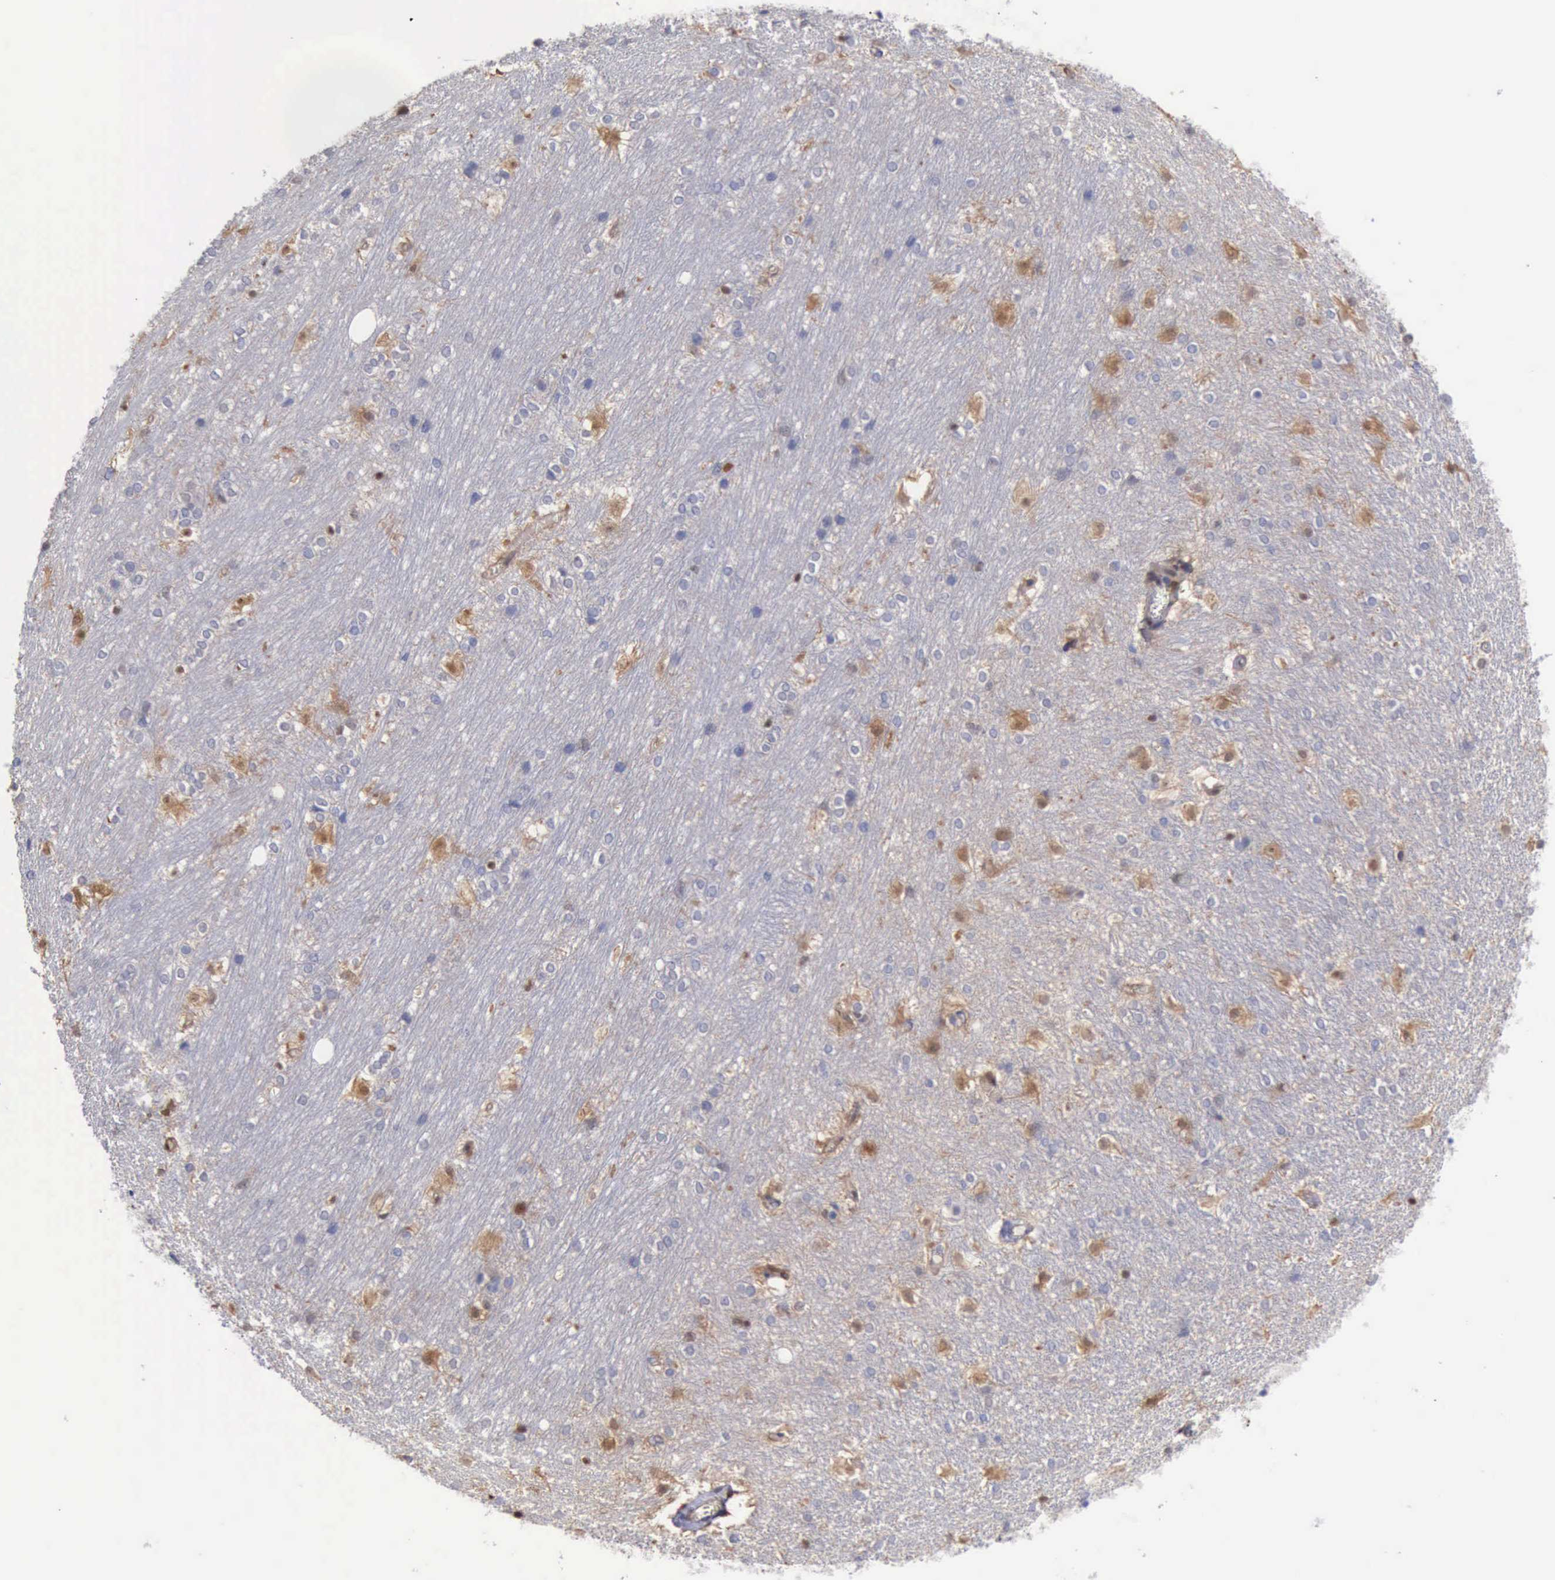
{"staining": {"intensity": "weak", "quantity": "<25%", "location": "cytoplasmic/membranous"}, "tissue": "hippocampus", "cell_type": "Glial cells", "image_type": "normal", "snomed": [{"axis": "morphology", "description": "Normal tissue, NOS"}, {"axis": "topography", "description": "Hippocampus"}], "caption": "High power microscopy photomicrograph of an IHC micrograph of benign hippocampus, revealing no significant expression in glial cells.", "gene": "STAT1", "patient": {"sex": "female", "age": 19}}